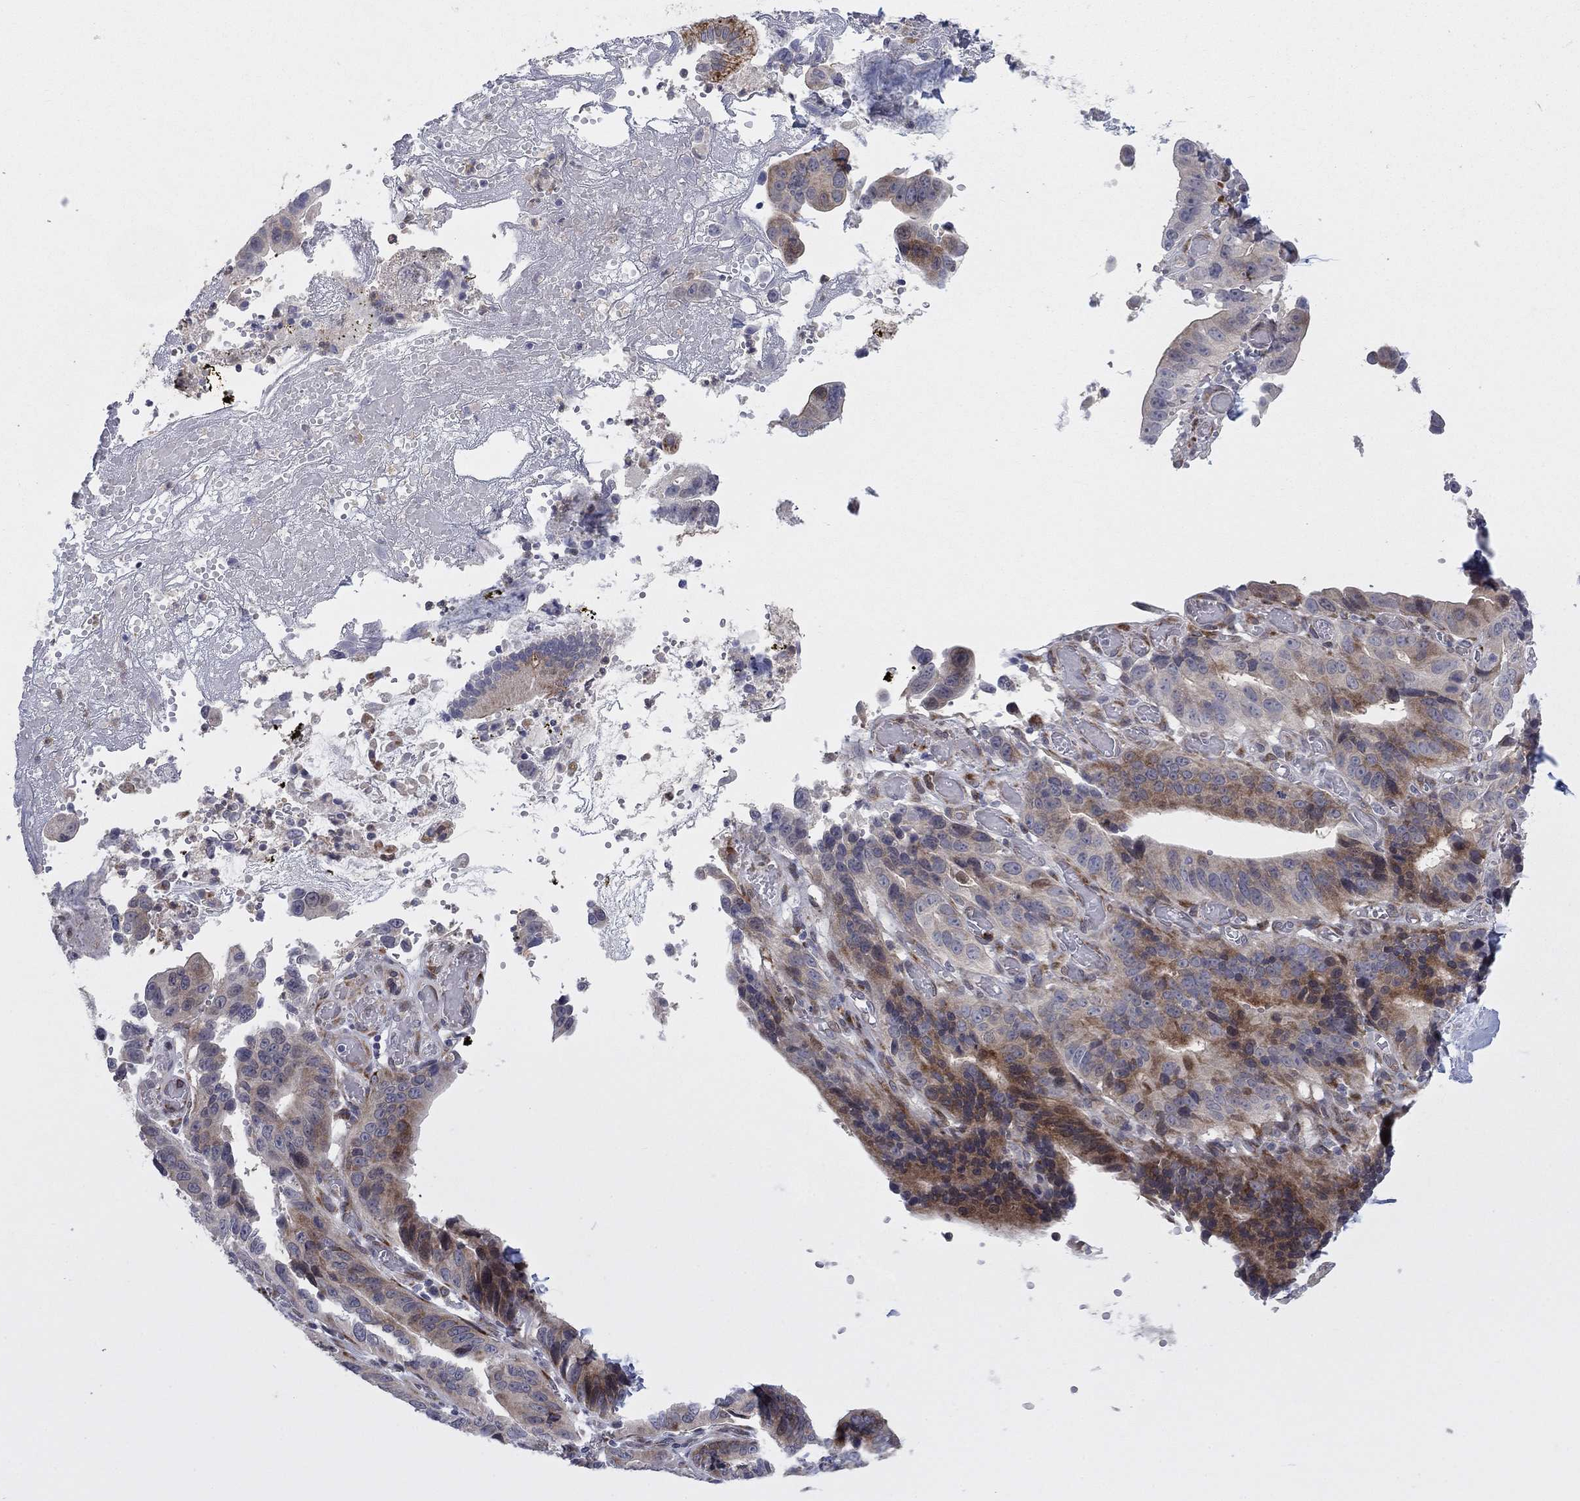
{"staining": {"intensity": "moderate", "quantity": "25%-75%", "location": "cytoplasmic/membranous"}, "tissue": "stomach cancer", "cell_type": "Tumor cells", "image_type": "cancer", "snomed": [{"axis": "morphology", "description": "Adenocarcinoma, NOS"}, {"axis": "topography", "description": "Stomach"}], "caption": "Protein analysis of stomach cancer tissue exhibits moderate cytoplasmic/membranous staining in about 25%-75% of tumor cells.", "gene": "TTC21B", "patient": {"sex": "male", "age": 84}}